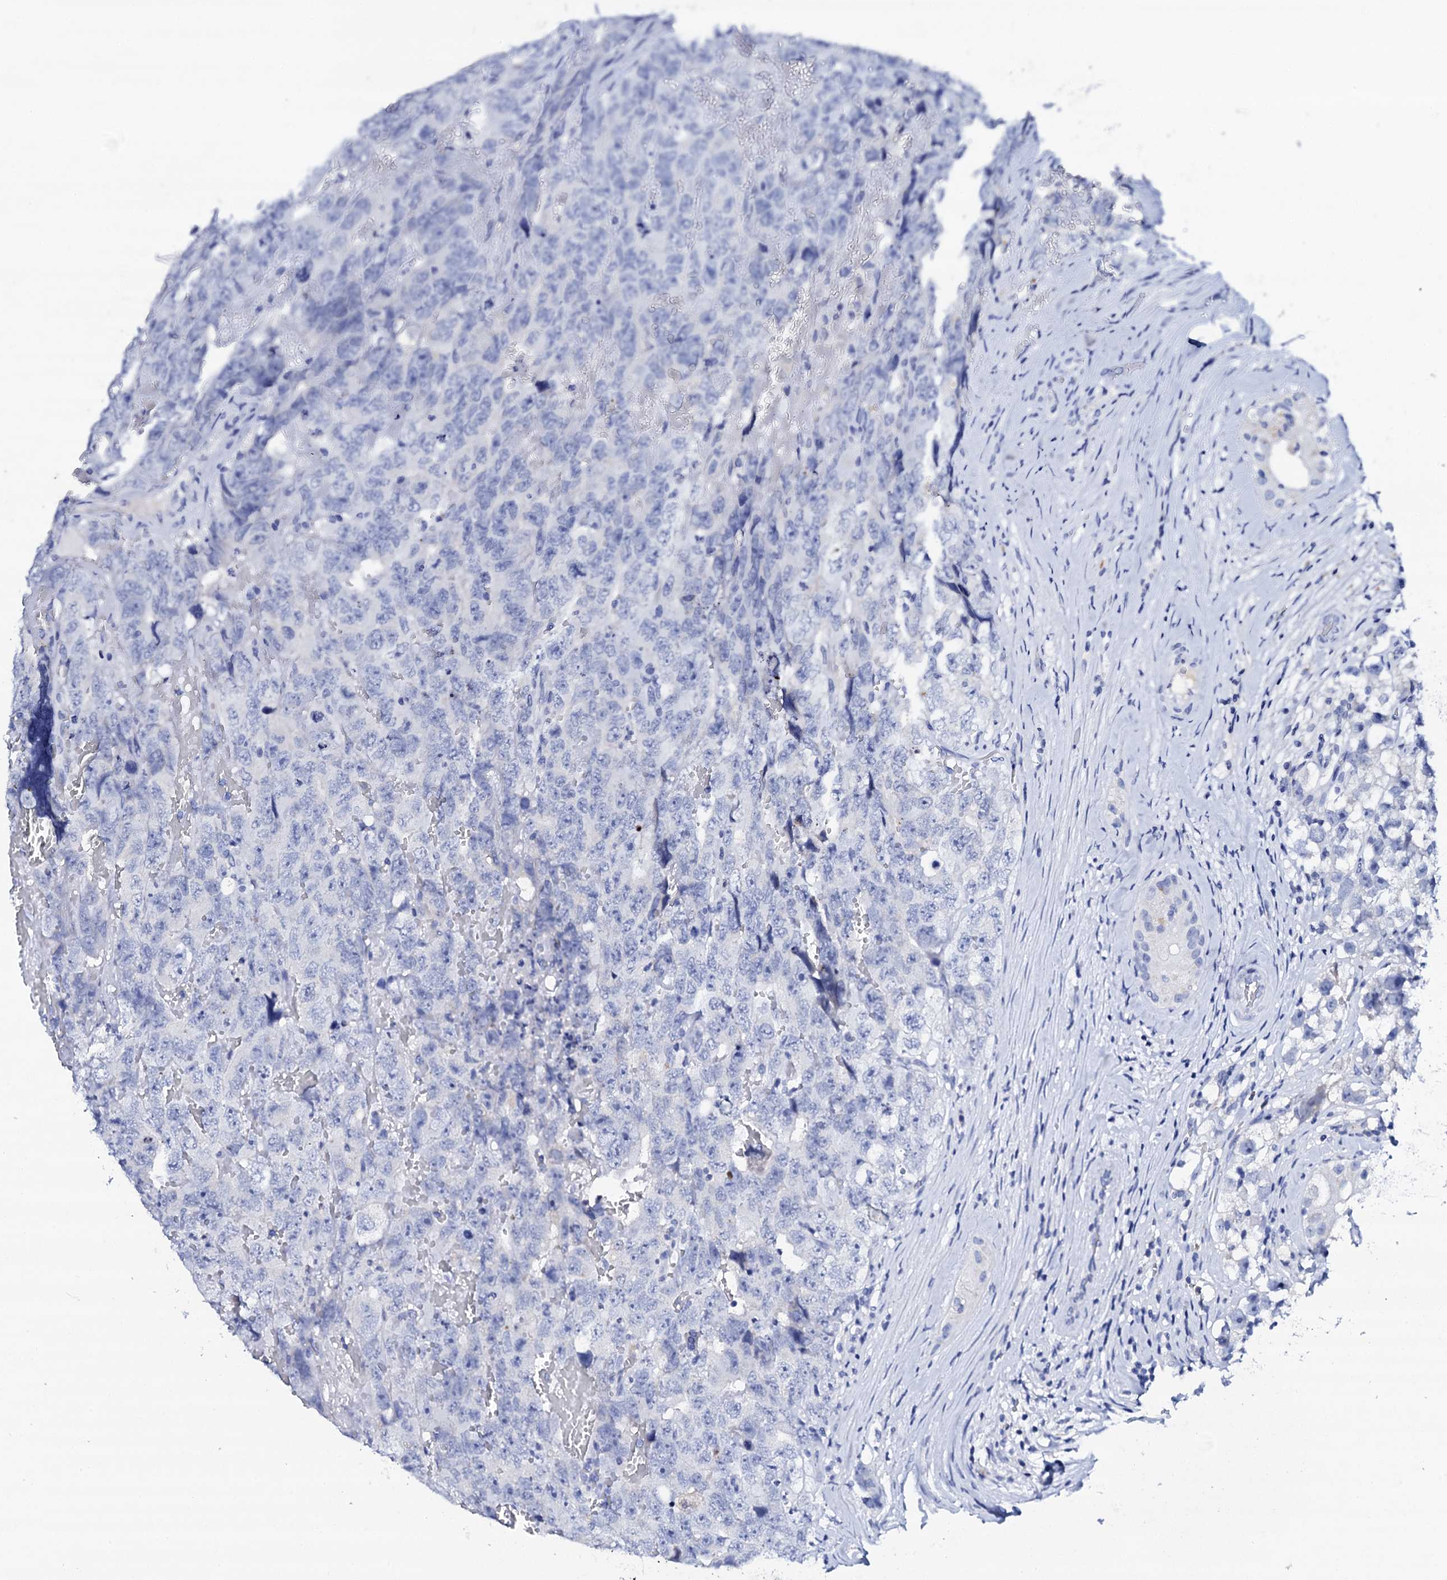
{"staining": {"intensity": "negative", "quantity": "none", "location": "none"}, "tissue": "testis cancer", "cell_type": "Tumor cells", "image_type": "cancer", "snomed": [{"axis": "morphology", "description": "Carcinoma, Embryonal, NOS"}, {"axis": "topography", "description": "Testis"}], "caption": "Immunohistochemistry of testis cancer demonstrates no staining in tumor cells.", "gene": "FBXL16", "patient": {"sex": "male", "age": 45}}